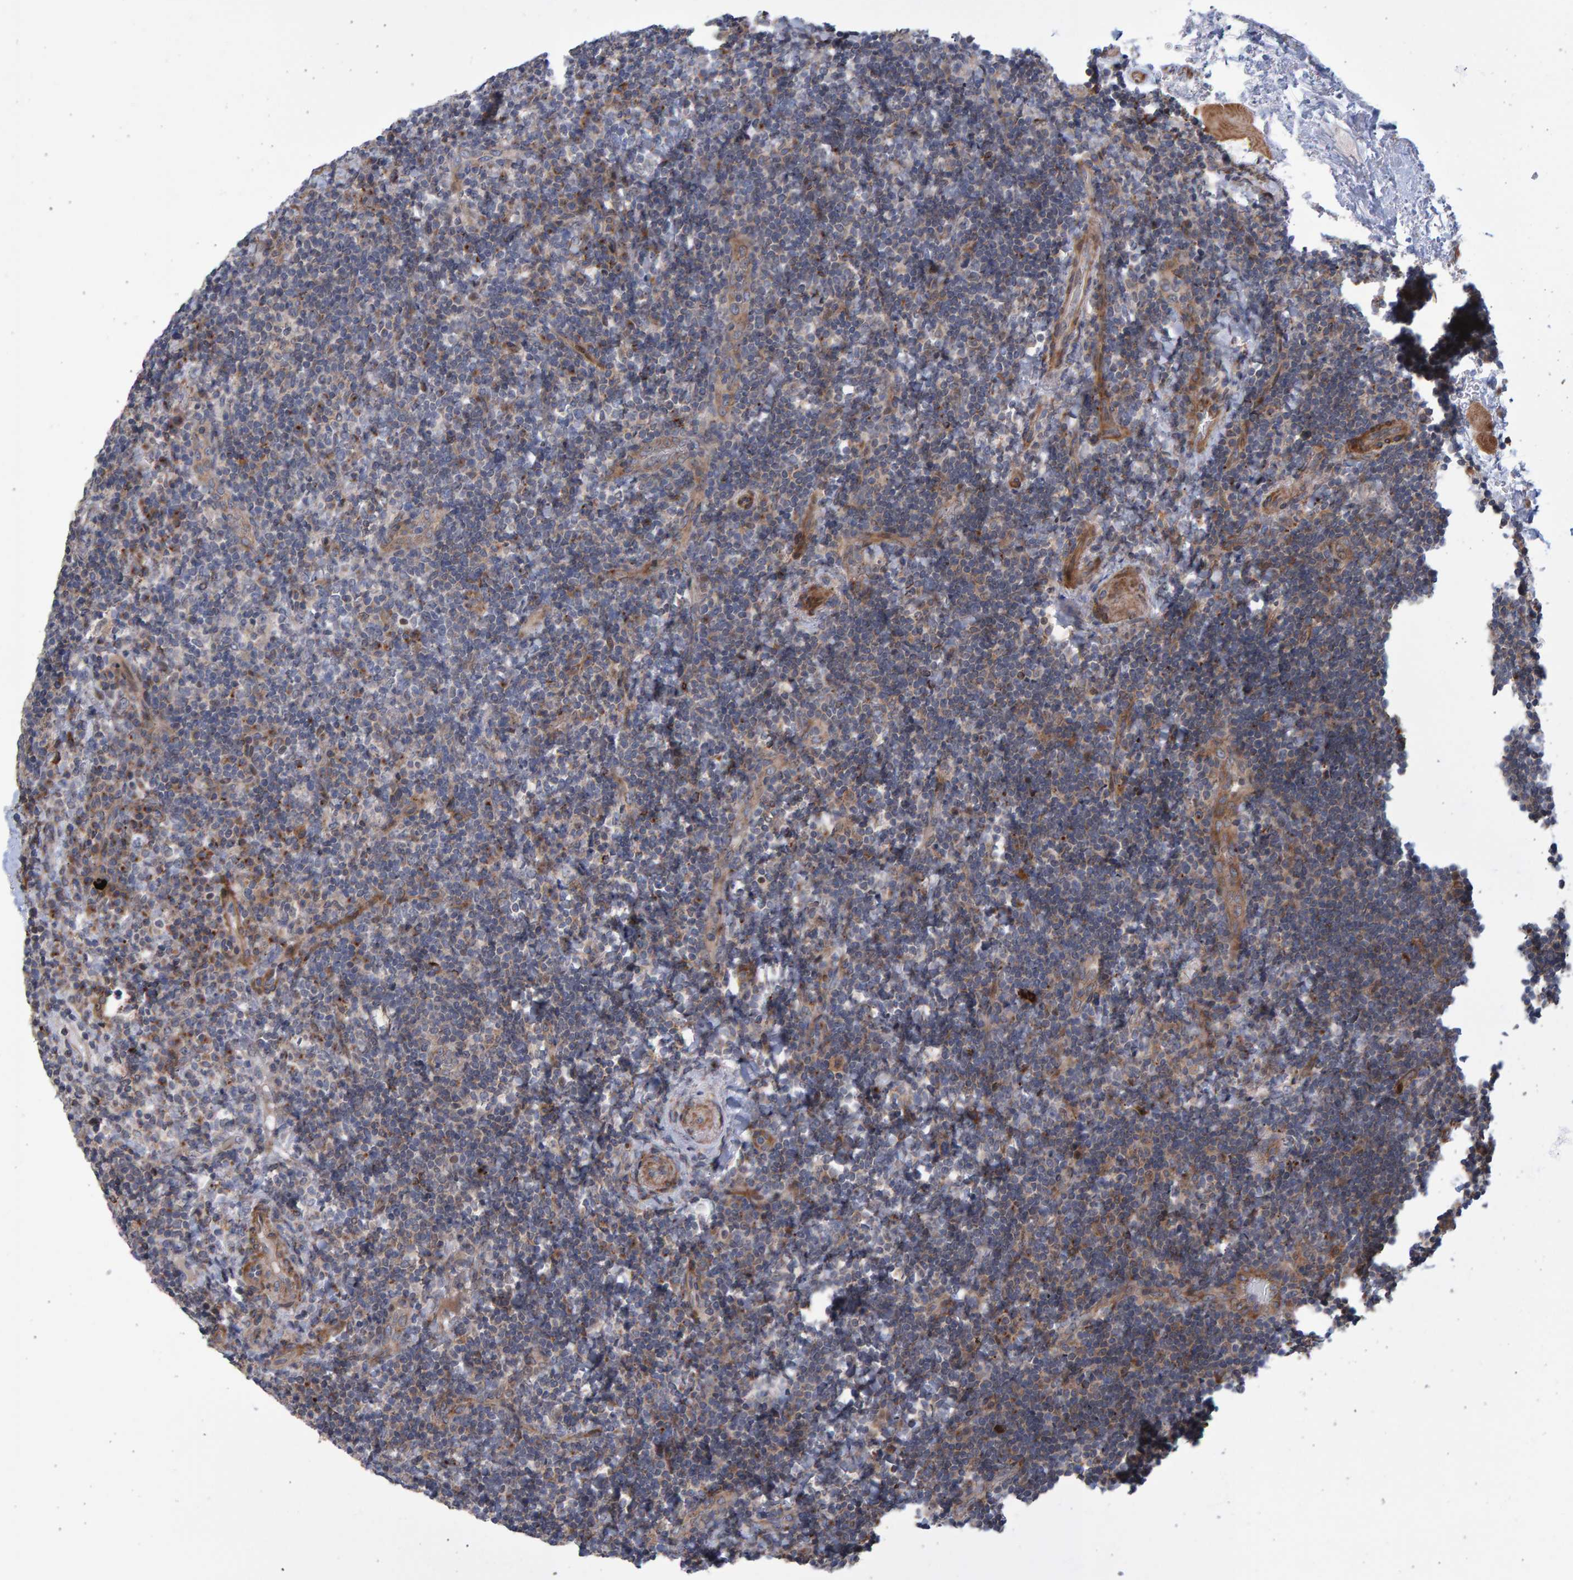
{"staining": {"intensity": "moderate", "quantity": "<25%", "location": "cytoplasmic/membranous"}, "tissue": "lymphoma", "cell_type": "Tumor cells", "image_type": "cancer", "snomed": [{"axis": "morphology", "description": "Malignant lymphoma, non-Hodgkin's type, High grade"}, {"axis": "topography", "description": "Tonsil"}], "caption": "This histopathology image demonstrates immunohistochemistry (IHC) staining of malignant lymphoma, non-Hodgkin's type (high-grade), with low moderate cytoplasmic/membranous staining in about <25% of tumor cells.", "gene": "LRBA", "patient": {"sex": "female", "age": 36}}